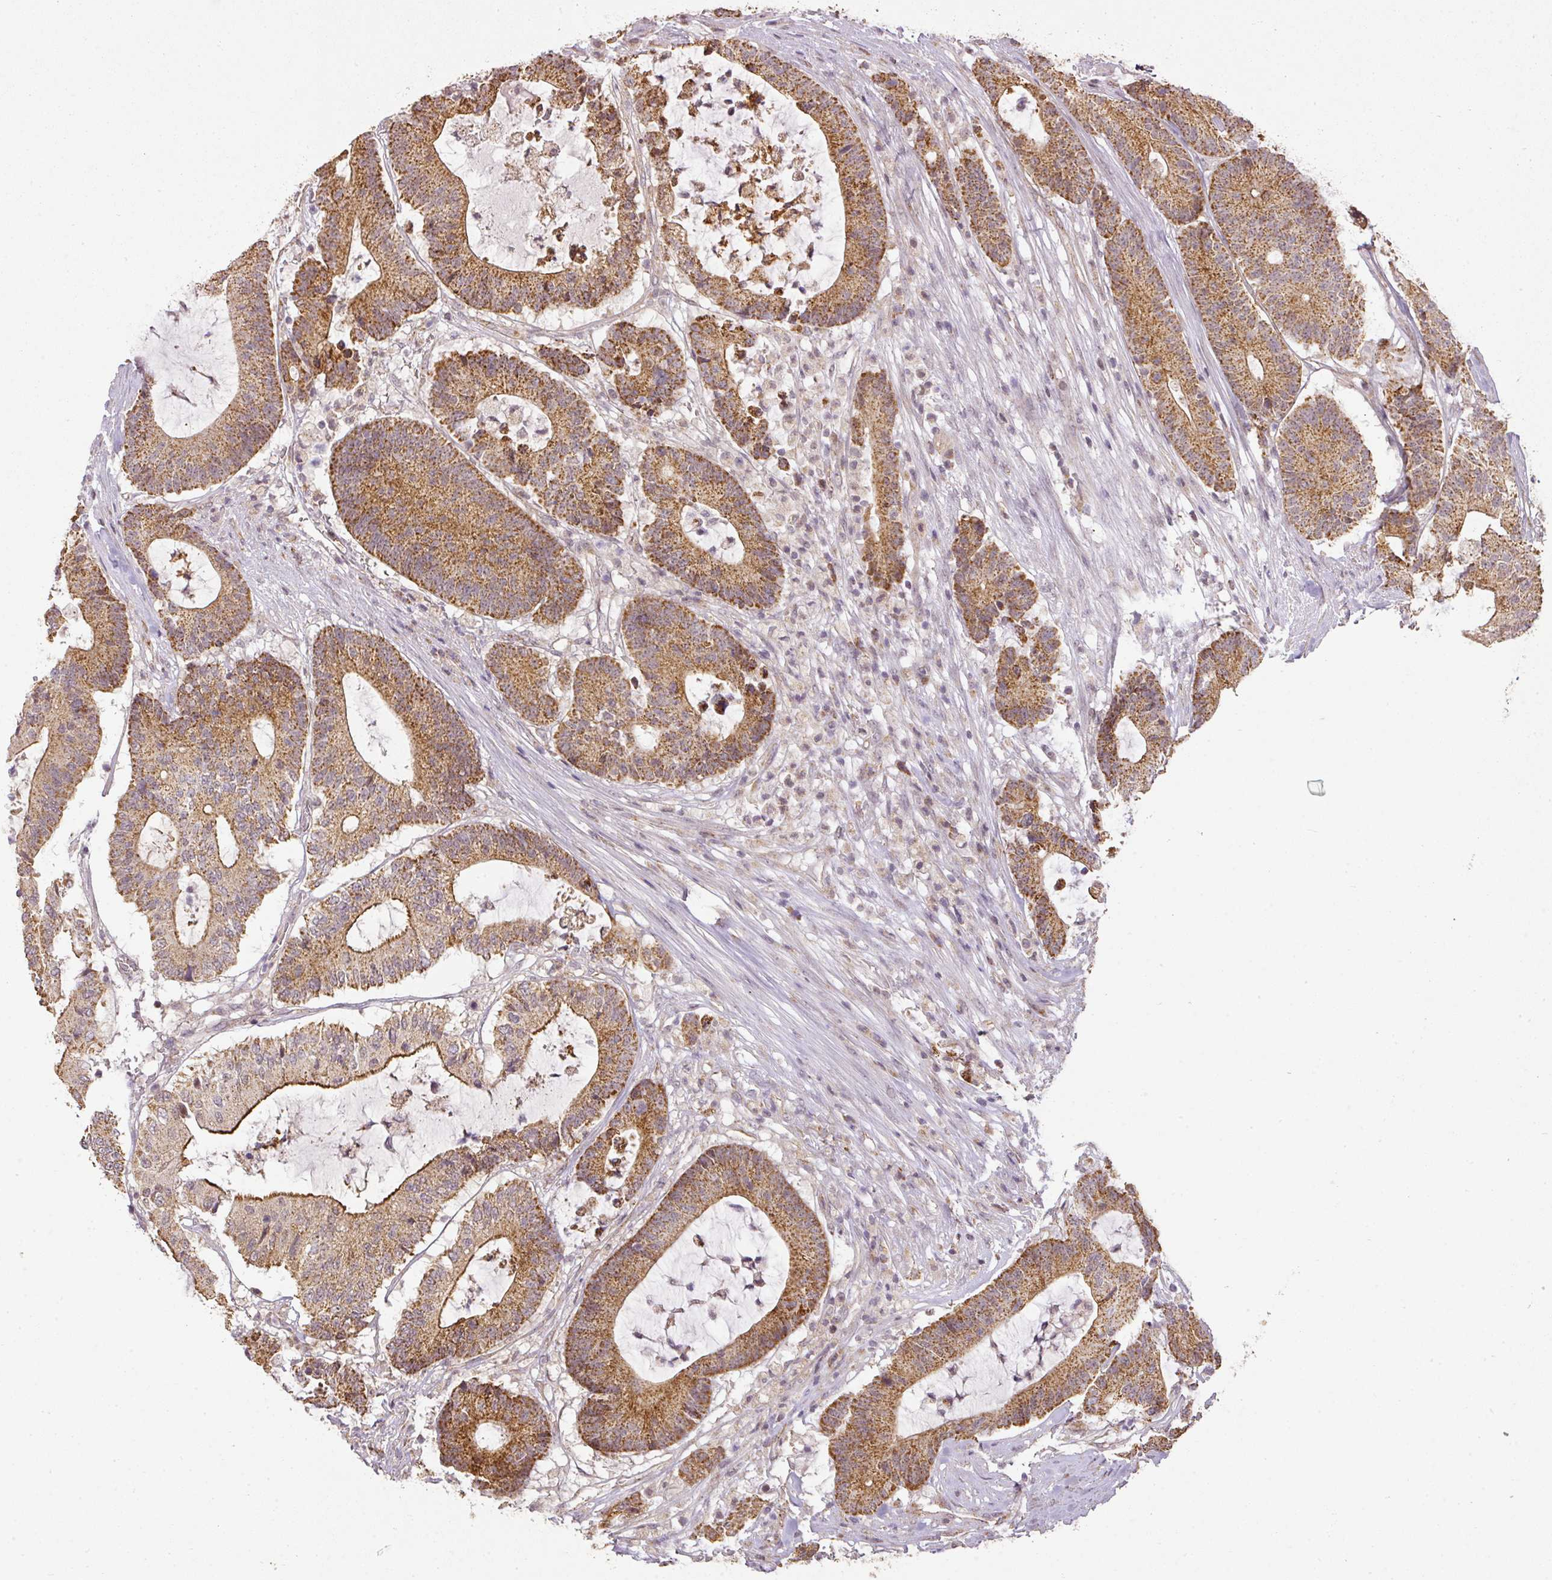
{"staining": {"intensity": "moderate", "quantity": ">75%", "location": "cytoplasmic/membranous"}, "tissue": "colorectal cancer", "cell_type": "Tumor cells", "image_type": "cancer", "snomed": [{"axis": "morphology", "description": "Adenocarcinoma, NOS"}, {"axis": "topography", "description": "Colon"}], "caption": "There is medium levels of moderate cytoplasmic/membranous expression in tumor cells of colorectal cancer, as demonstrated by immunohistochemical staining (brown color).", "gene": "MYOM2", "patient": {"sex": "female", "age": 84}}